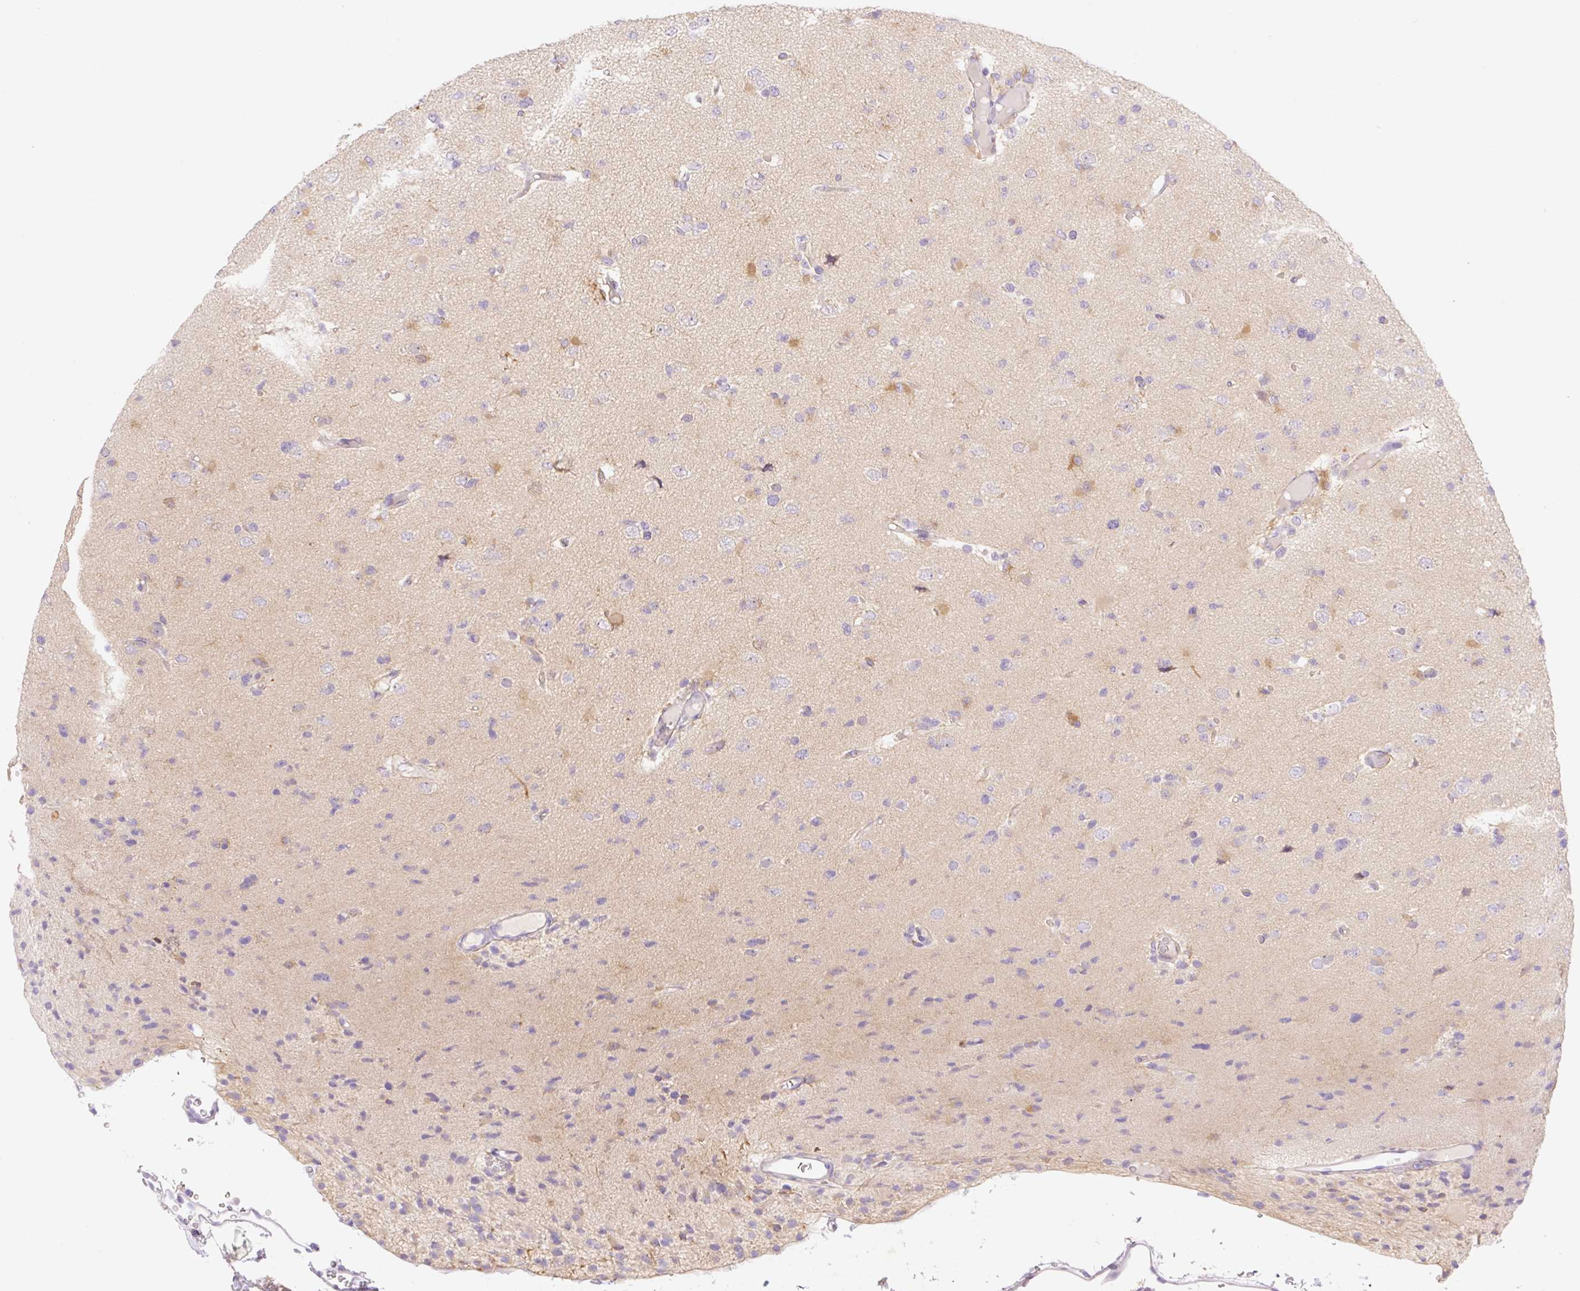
{"staining": {"intensity": "moderate", "quantity": "<25%", "location": "cytoplasmic/membranous"}, "tissue": "glioma", "cell_type": "Tumor cells", "image_type": "cancer", "snomed": [{"axis": "morphology", "description": "Glioma, malignant, Low grade"}, {"axis": "topography", "description": "Brain"}], "caption": "This is a micrograph of immunohistochemistry (IHC) staining of low-grade glioma (malignant), which shows moderate expression in the cytoplasmic/membranous of tumor cells.", "gene": "DENND5A", "patient": {"sex": "female", "age": 22}}